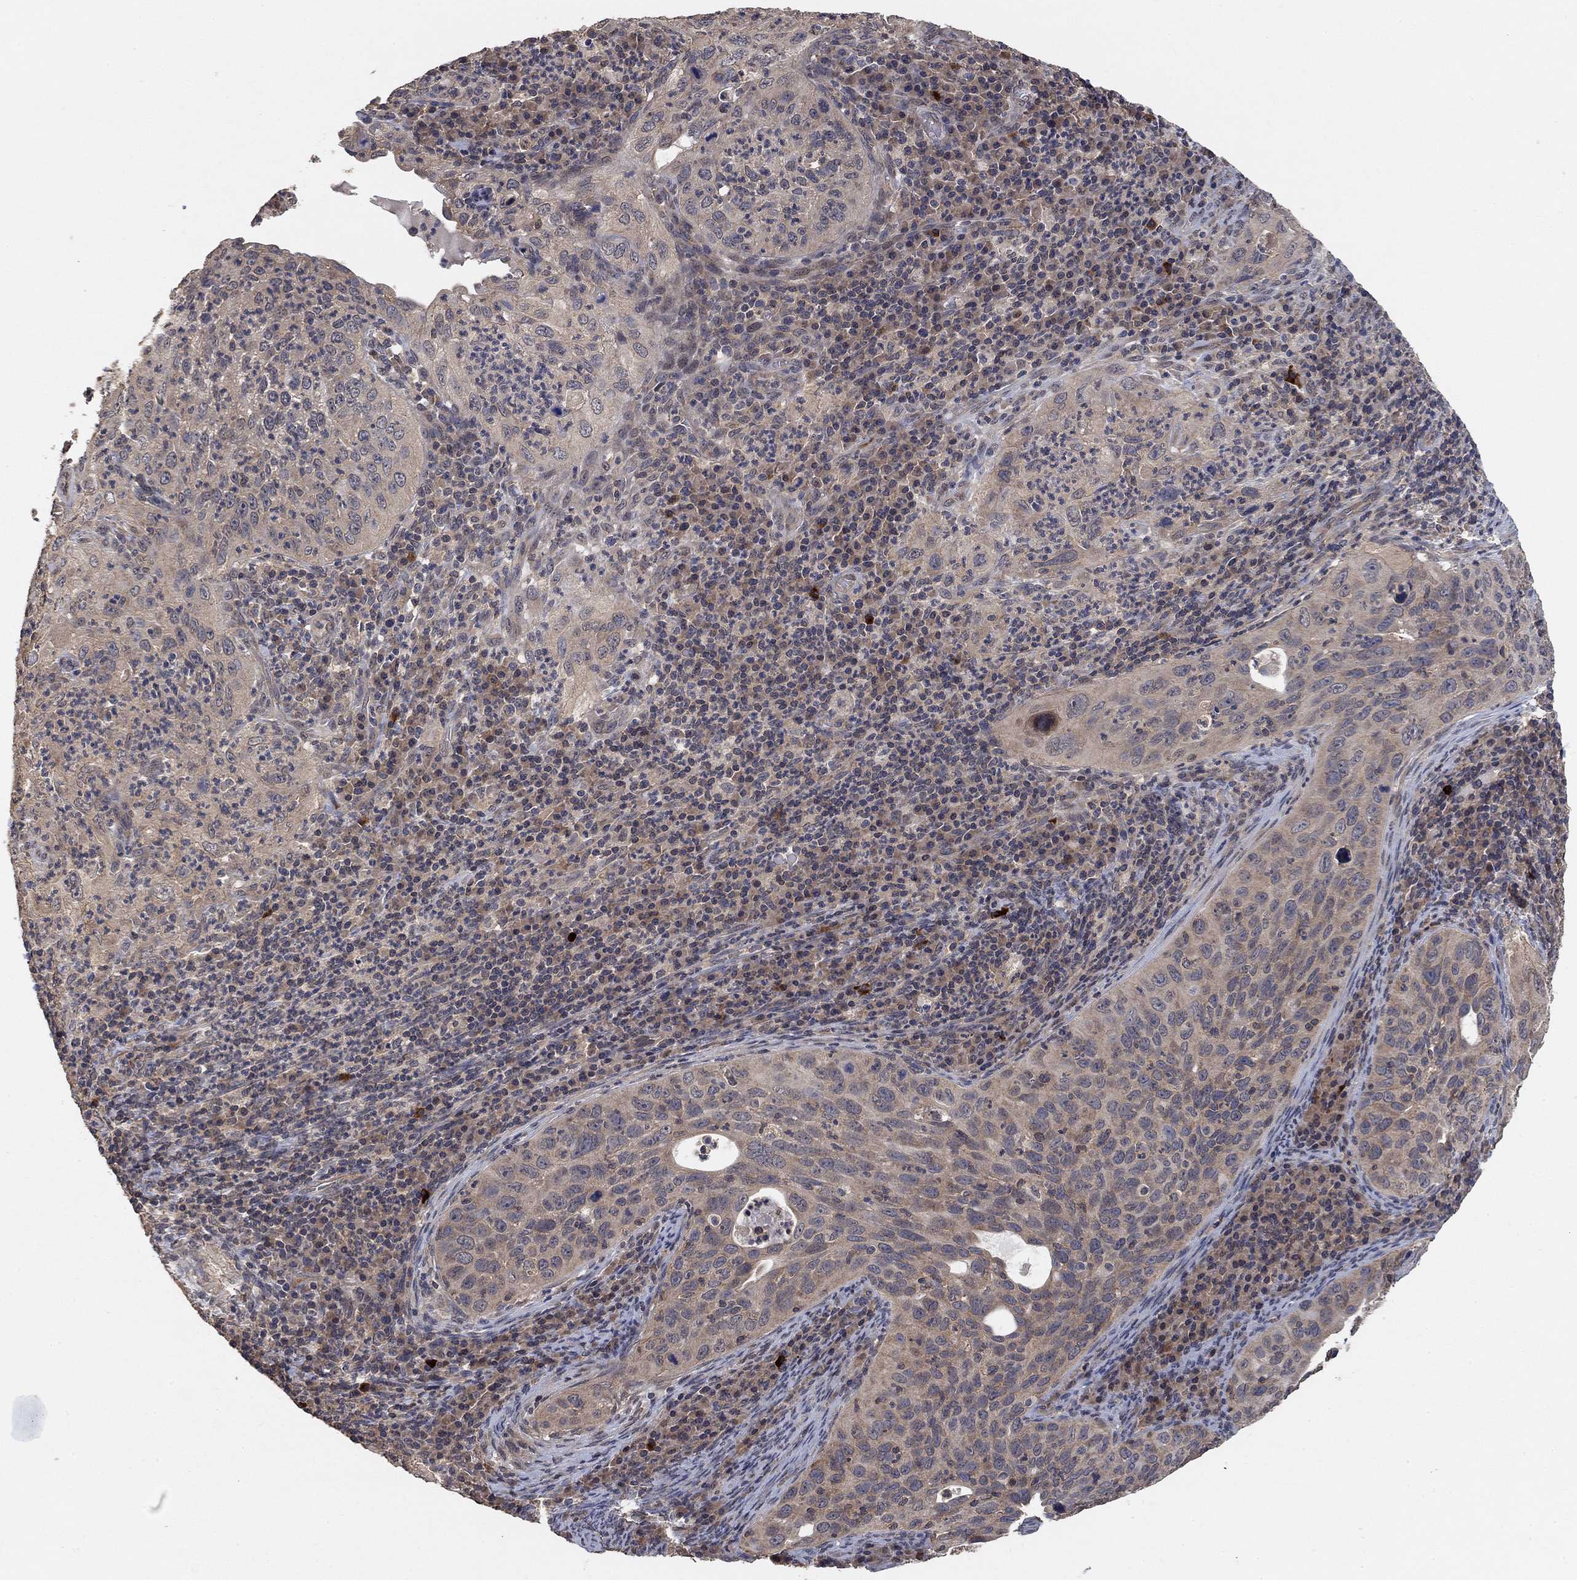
{"staining": {"intensity": "negative", "quantity": "none", "location": "none"}, "tissue": "cervical cancer", "cell_type": "Tumor cells", "image_type": "cancer", "snomed": [{"axis": "morphology", "description": "Squamous cell carcinoma, NOS"}, {"axis": "topography", "description": "Cervix"}], "caption": "Human cervical squamous cell carcinoma stained for a protein using immunohistochemistry demonstrates no positivity in tumor cells.", "gene": "CCDC43", "patient": {"sex": "female", "age": 26}}